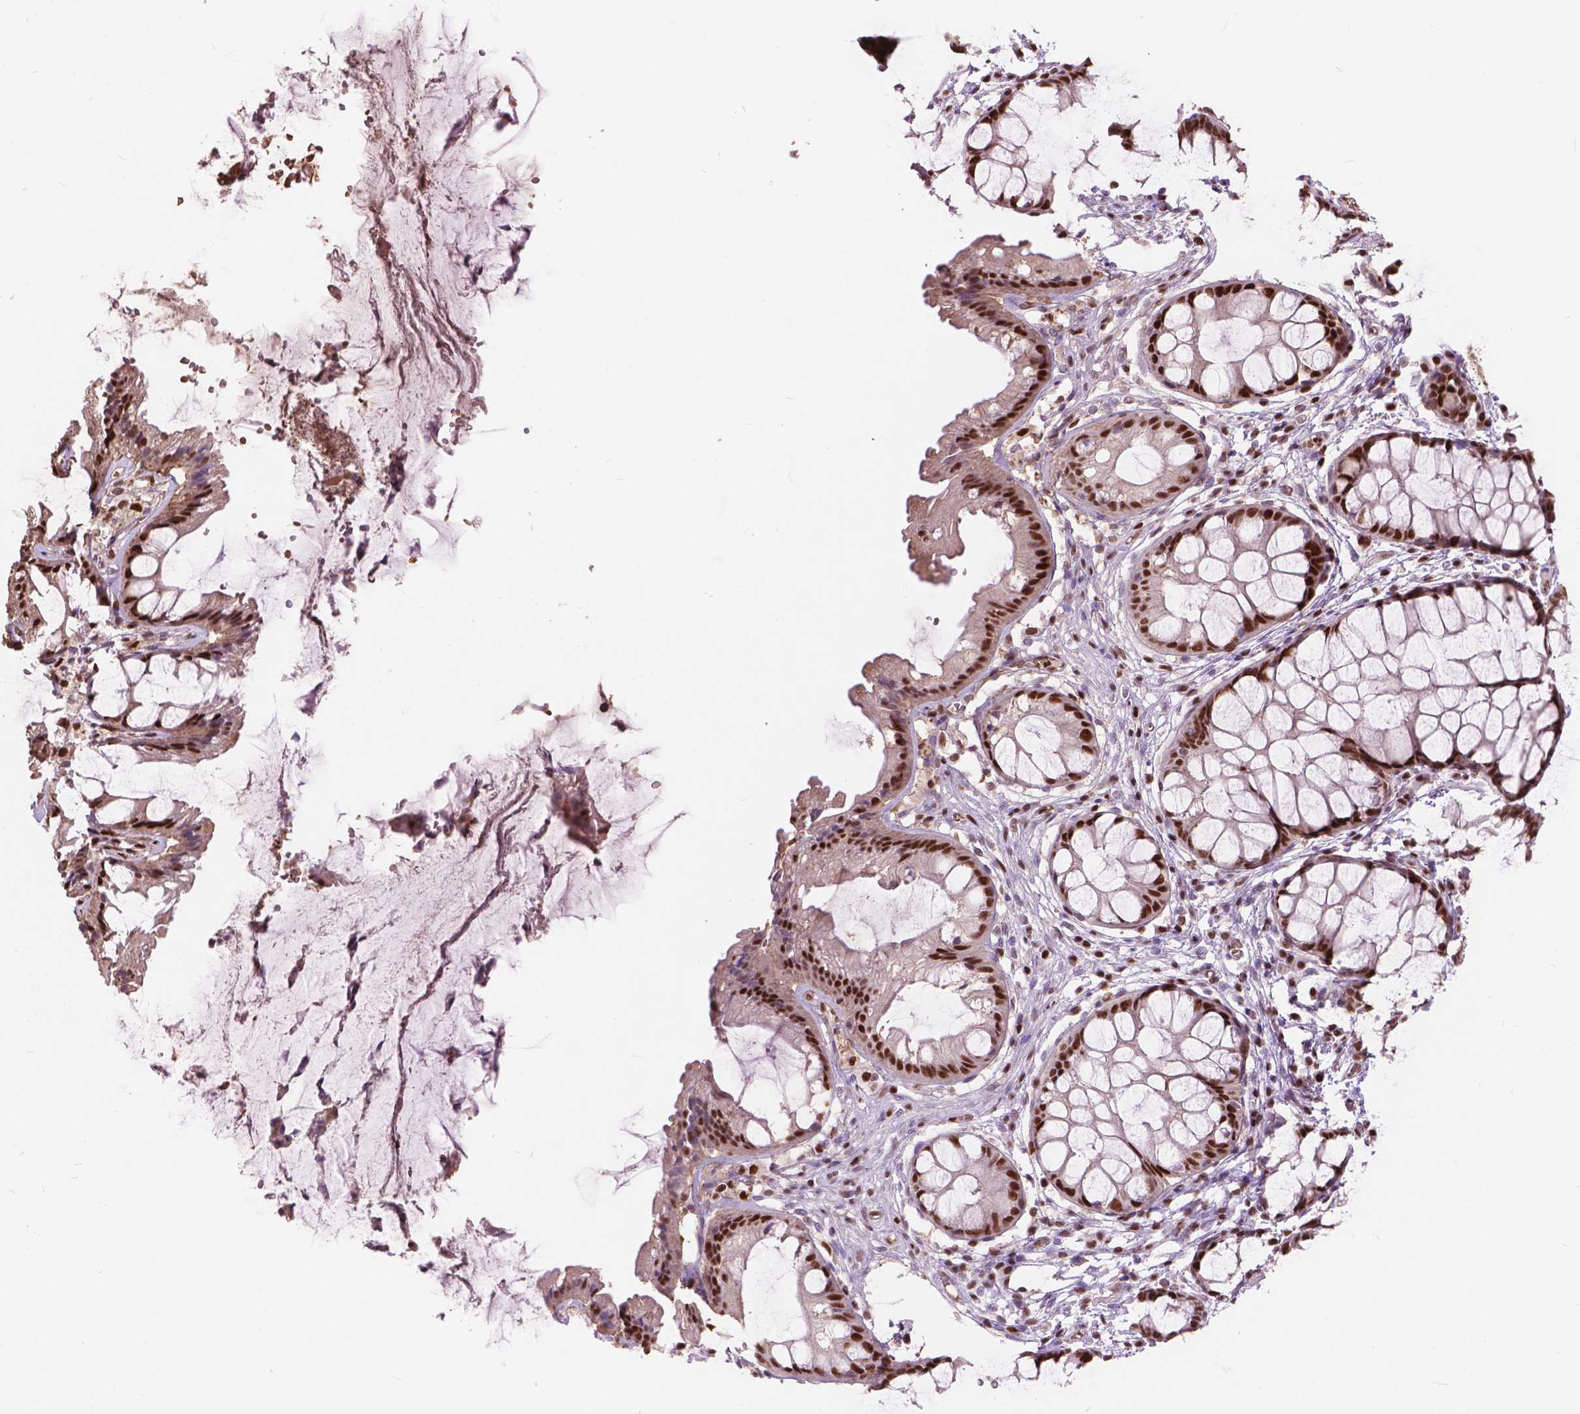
{"staining": {"intensity": "strong", "quantity": ">75%", "location": "nuclear"}, "tissue": "rectum", "cell_type": "Glandular cells", "image_type": "normal", "snomed": [{"axis": "morphology", "description": "Normal tissue, NOS"}, {"axis": "topography", "description": "Rectum"}], "caption": "Strong nuclear staining for a protein is seen in approximately >75% of glandular cells of benign rectum using immunohistochemistry (IHC).", "gene": "ANP32A", "patient": {"sex": "female", "age": 62}}